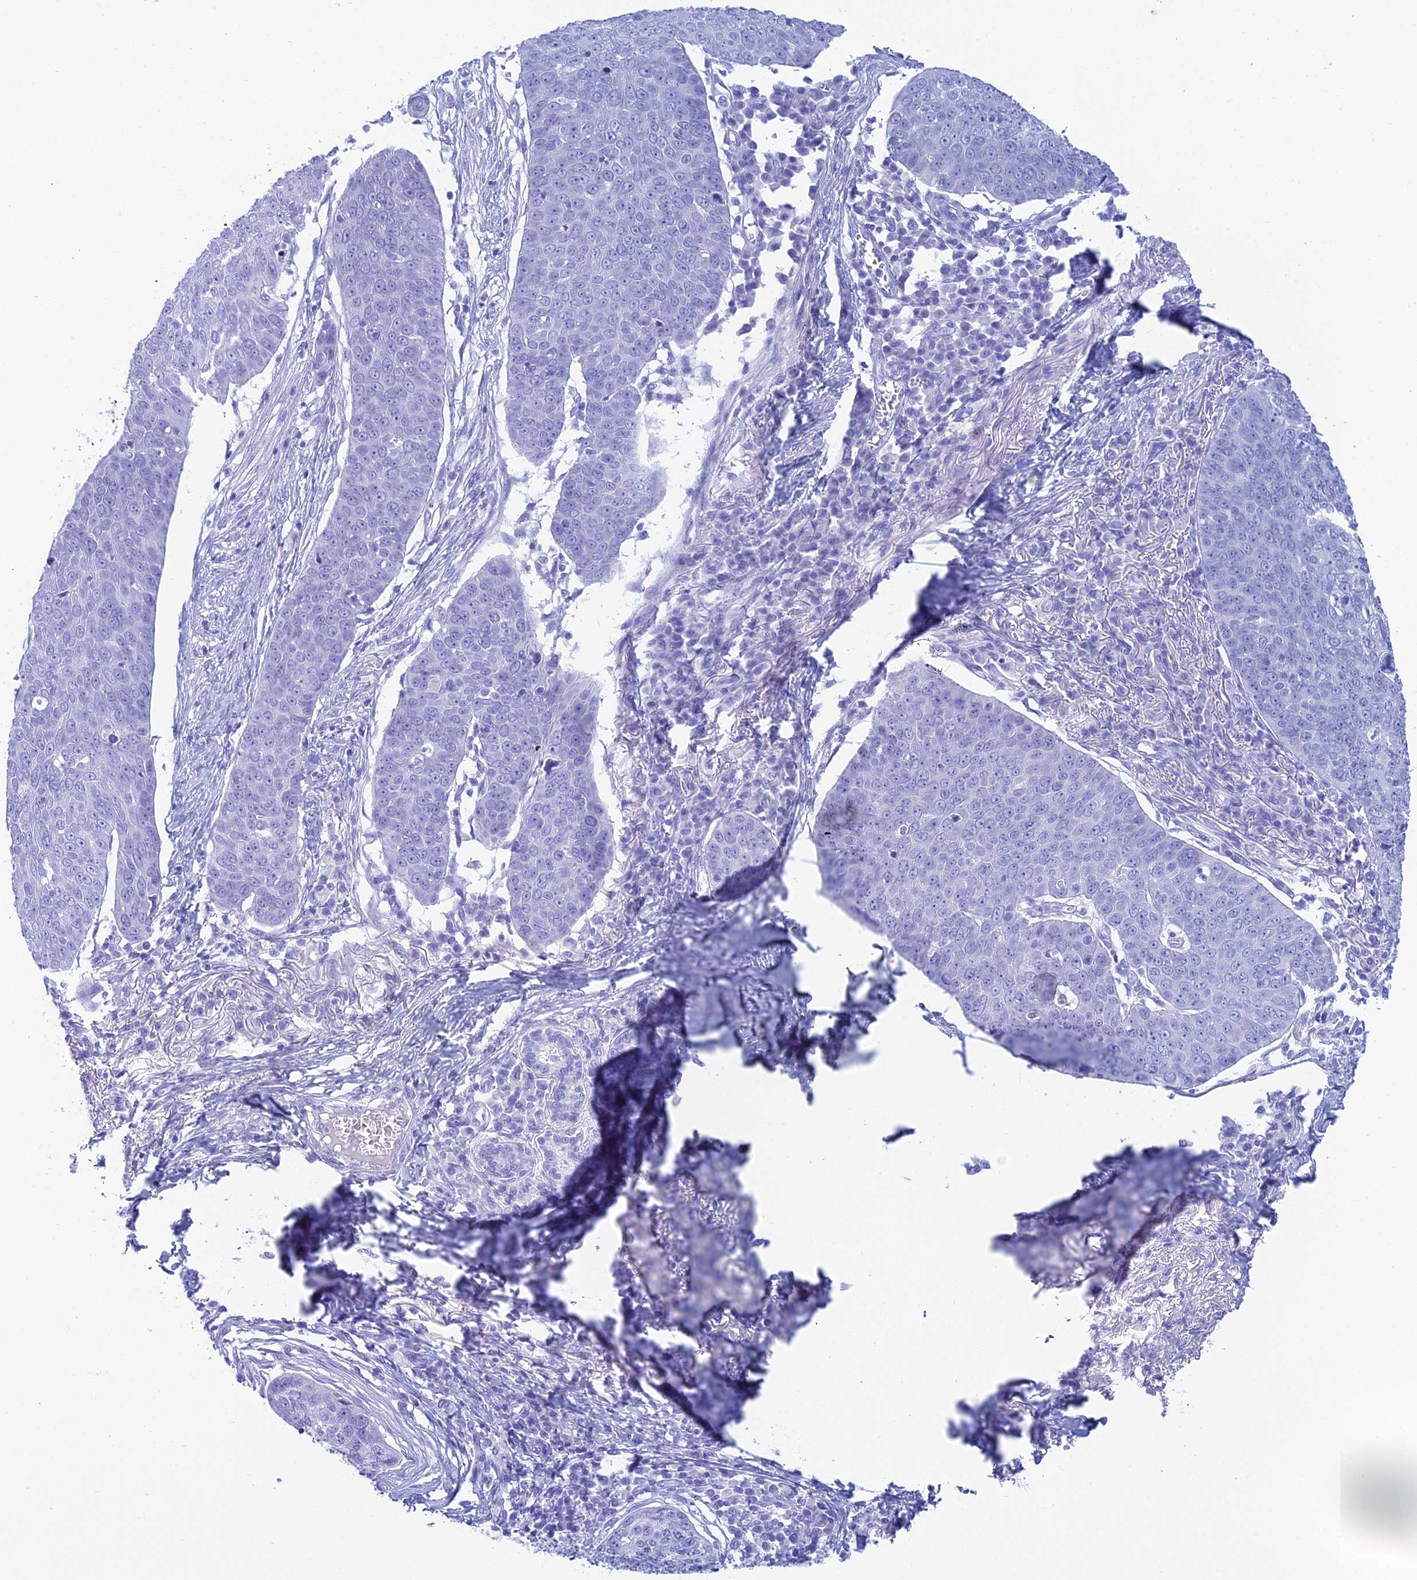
{"staining": {"intensity": "negative", "quantity": "none", "location": "none"}, "tissue": "skin cancer", "cell_type": "Tumor cells", "image_type": "cancer", "snomed": [{"axis": "morphology", "description": "Squamous cell carcinoma, NOS"}, {"axis": "topography", "description": "Skin"}], "caption": "Skin cancer was stained to show a protein in brown. There is no significant expression in tumor cells. The staining is performed using DAB (3,3'-diaminobenzidine) brown chromogen with nuclei counter-stained in using hematoxylin.", "gene": "REG1A", "patient": {"sex": "male", "age": 71}}